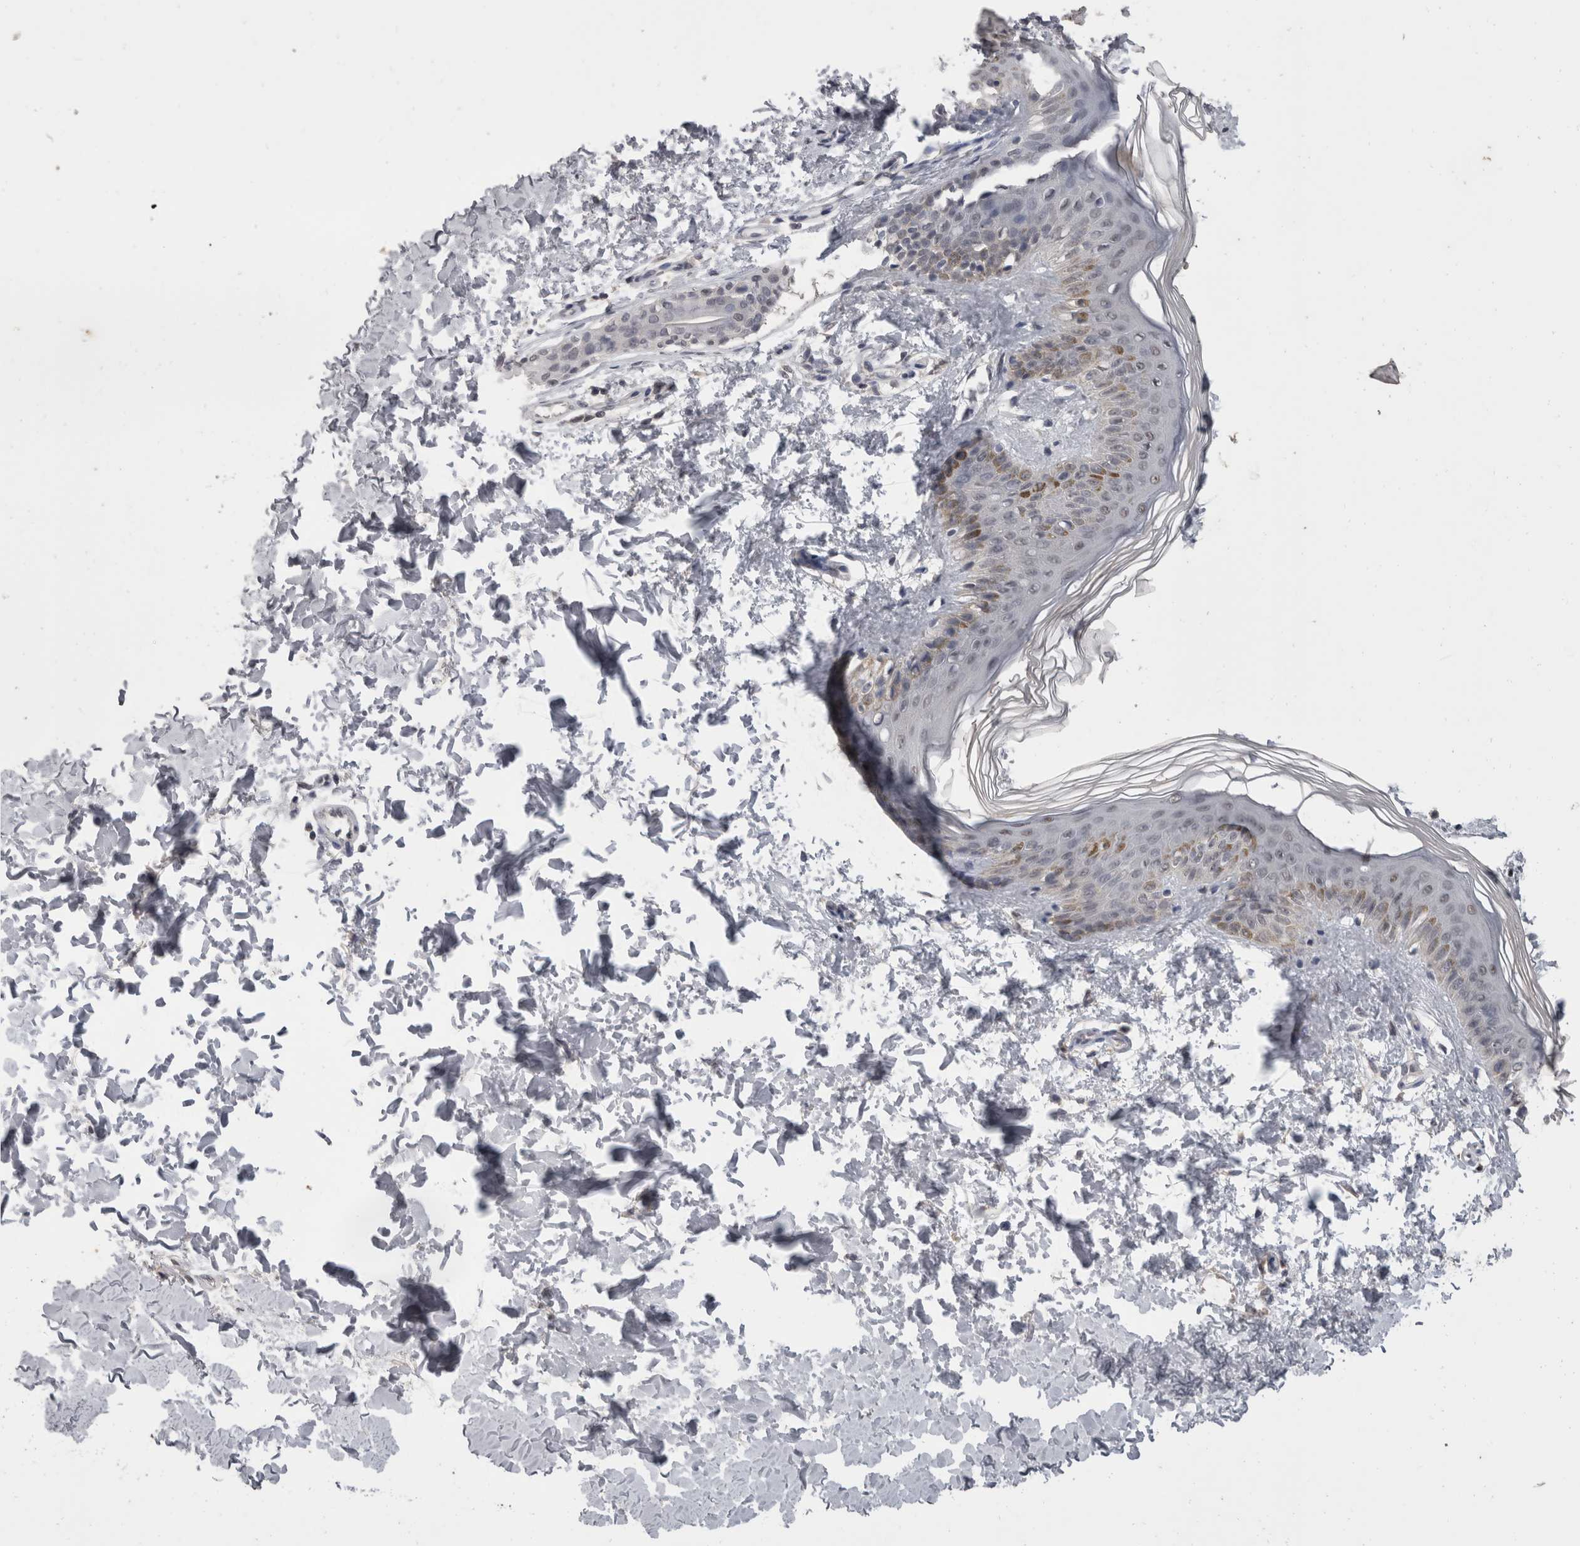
{"staining": {"intensity": "negative", "quantity": "none", "location": "none"}, "tissue": "skin", "cell_type": "Fibroblasts", "image_type": "normal", "snomed": [{"axis": "morphology", "description": "Normal tissue, NOS"}, {"axis": "morphology", "description": "Neoplasm, benign, NOS"}, {"axis": "topography", "description": "Skin"}, {"axis": "topography", "description": "Soft tissue"}], "caption": "Immunohistochemistry (IHC) image of unremarkable skin: skin stained with DAB (3,3'-diaminobenzidine) exhibits no significant protein positivity in fibroblasts.", "gene": "DDX17", "patient": {"sex": "male", "age": 26}}